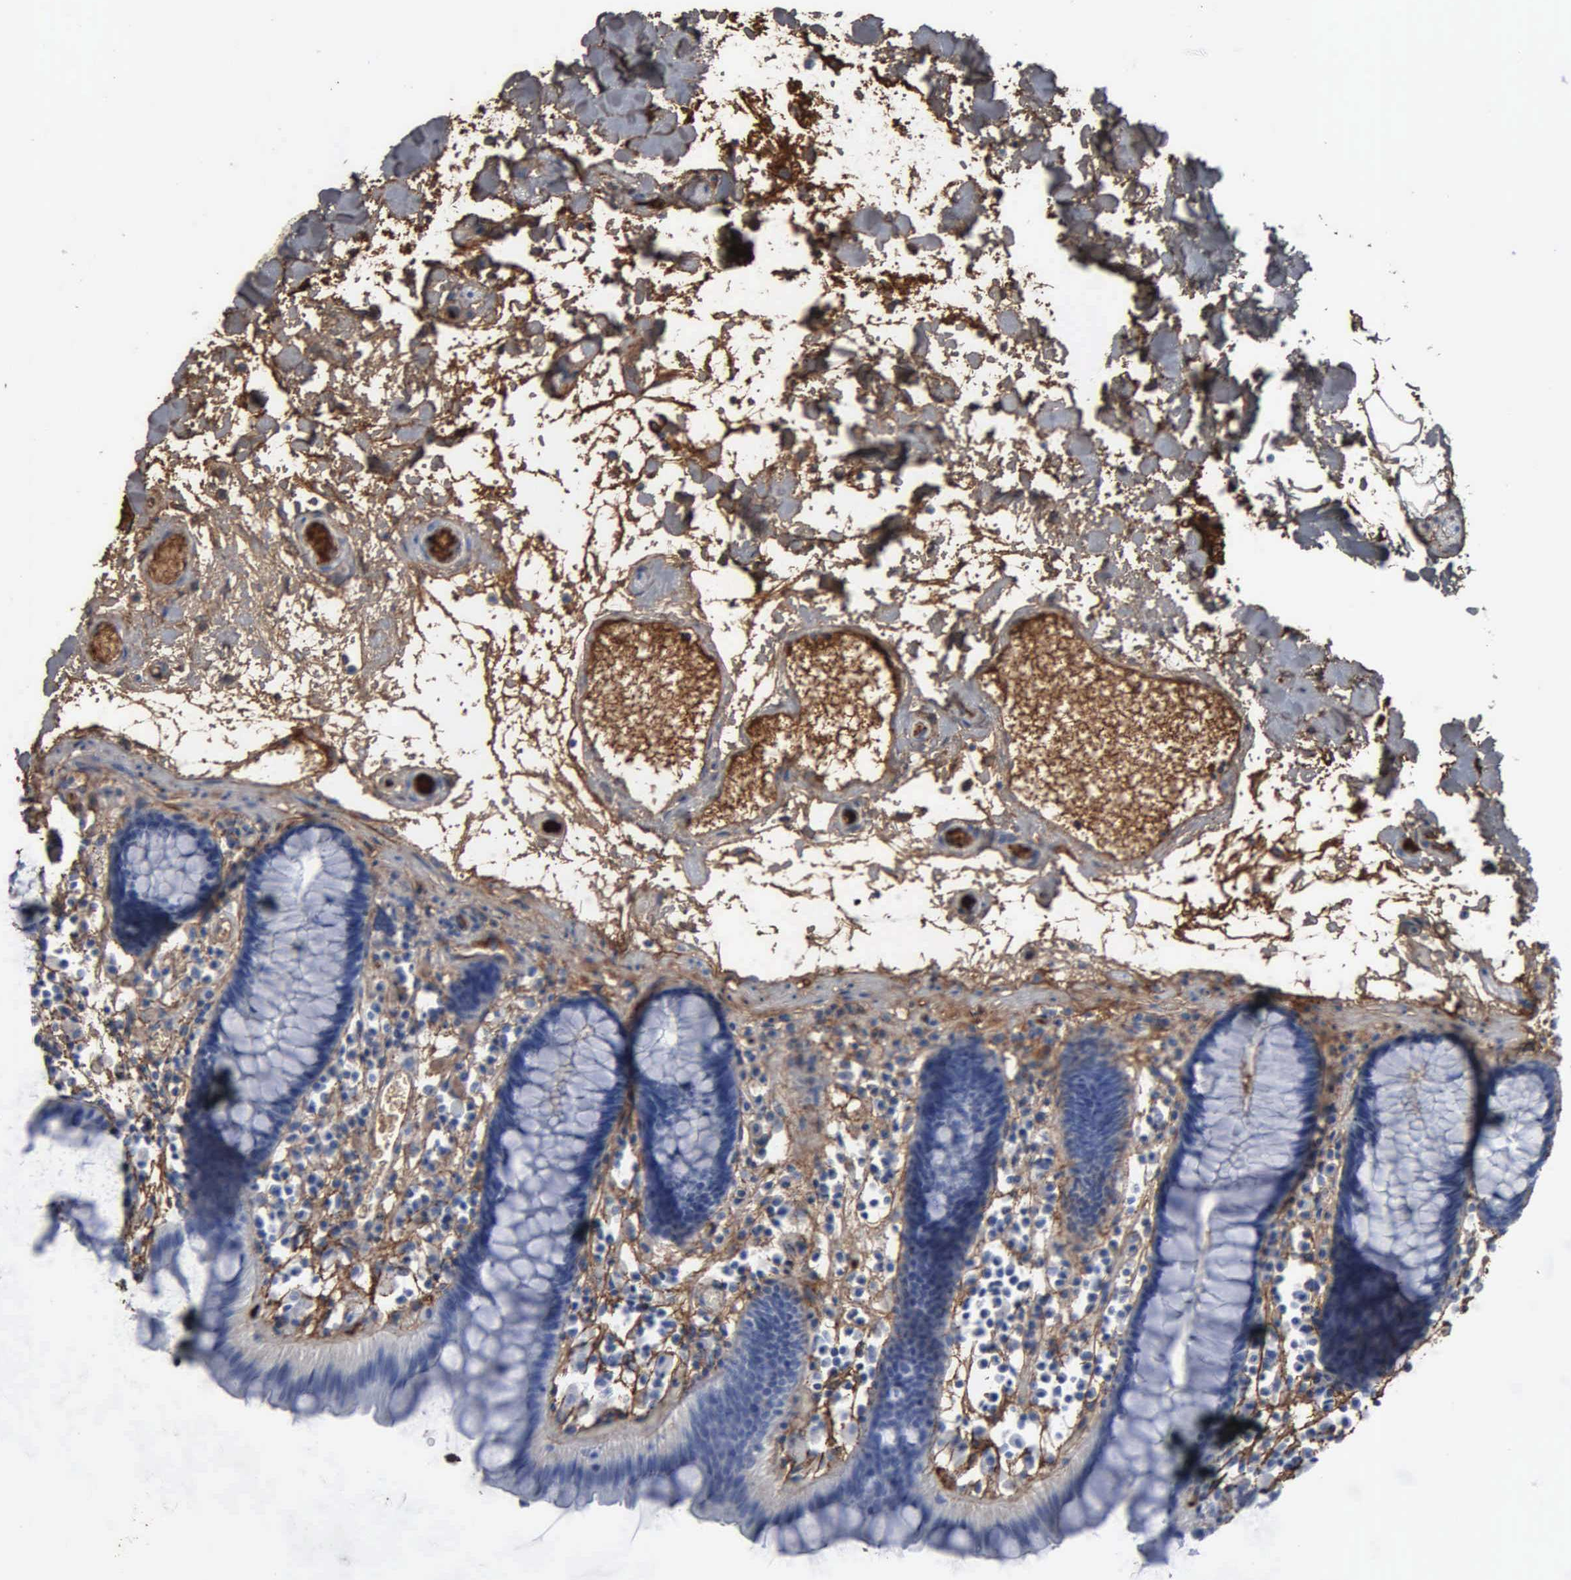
{"staining": {"intensity": "moderate", "quantity": ">75%", "location": "cytoplasmic/membranous"}, "tissue": "colon", "cell_type": "Endothelial cells", "image_type": "normal", "snomed": [{"axis": "morphology", "description": "Normal tissue, NOS"}, {"axis": "topography", "description": "Colon"}], "caption": "About >75% of endothelial cells in benign colon show moderate cytoplasmic/membranous protein staining as visualized by brown immunohistochemical staining.", "gene": "FN1", "patient": {"sex": "female", "age": 78}}